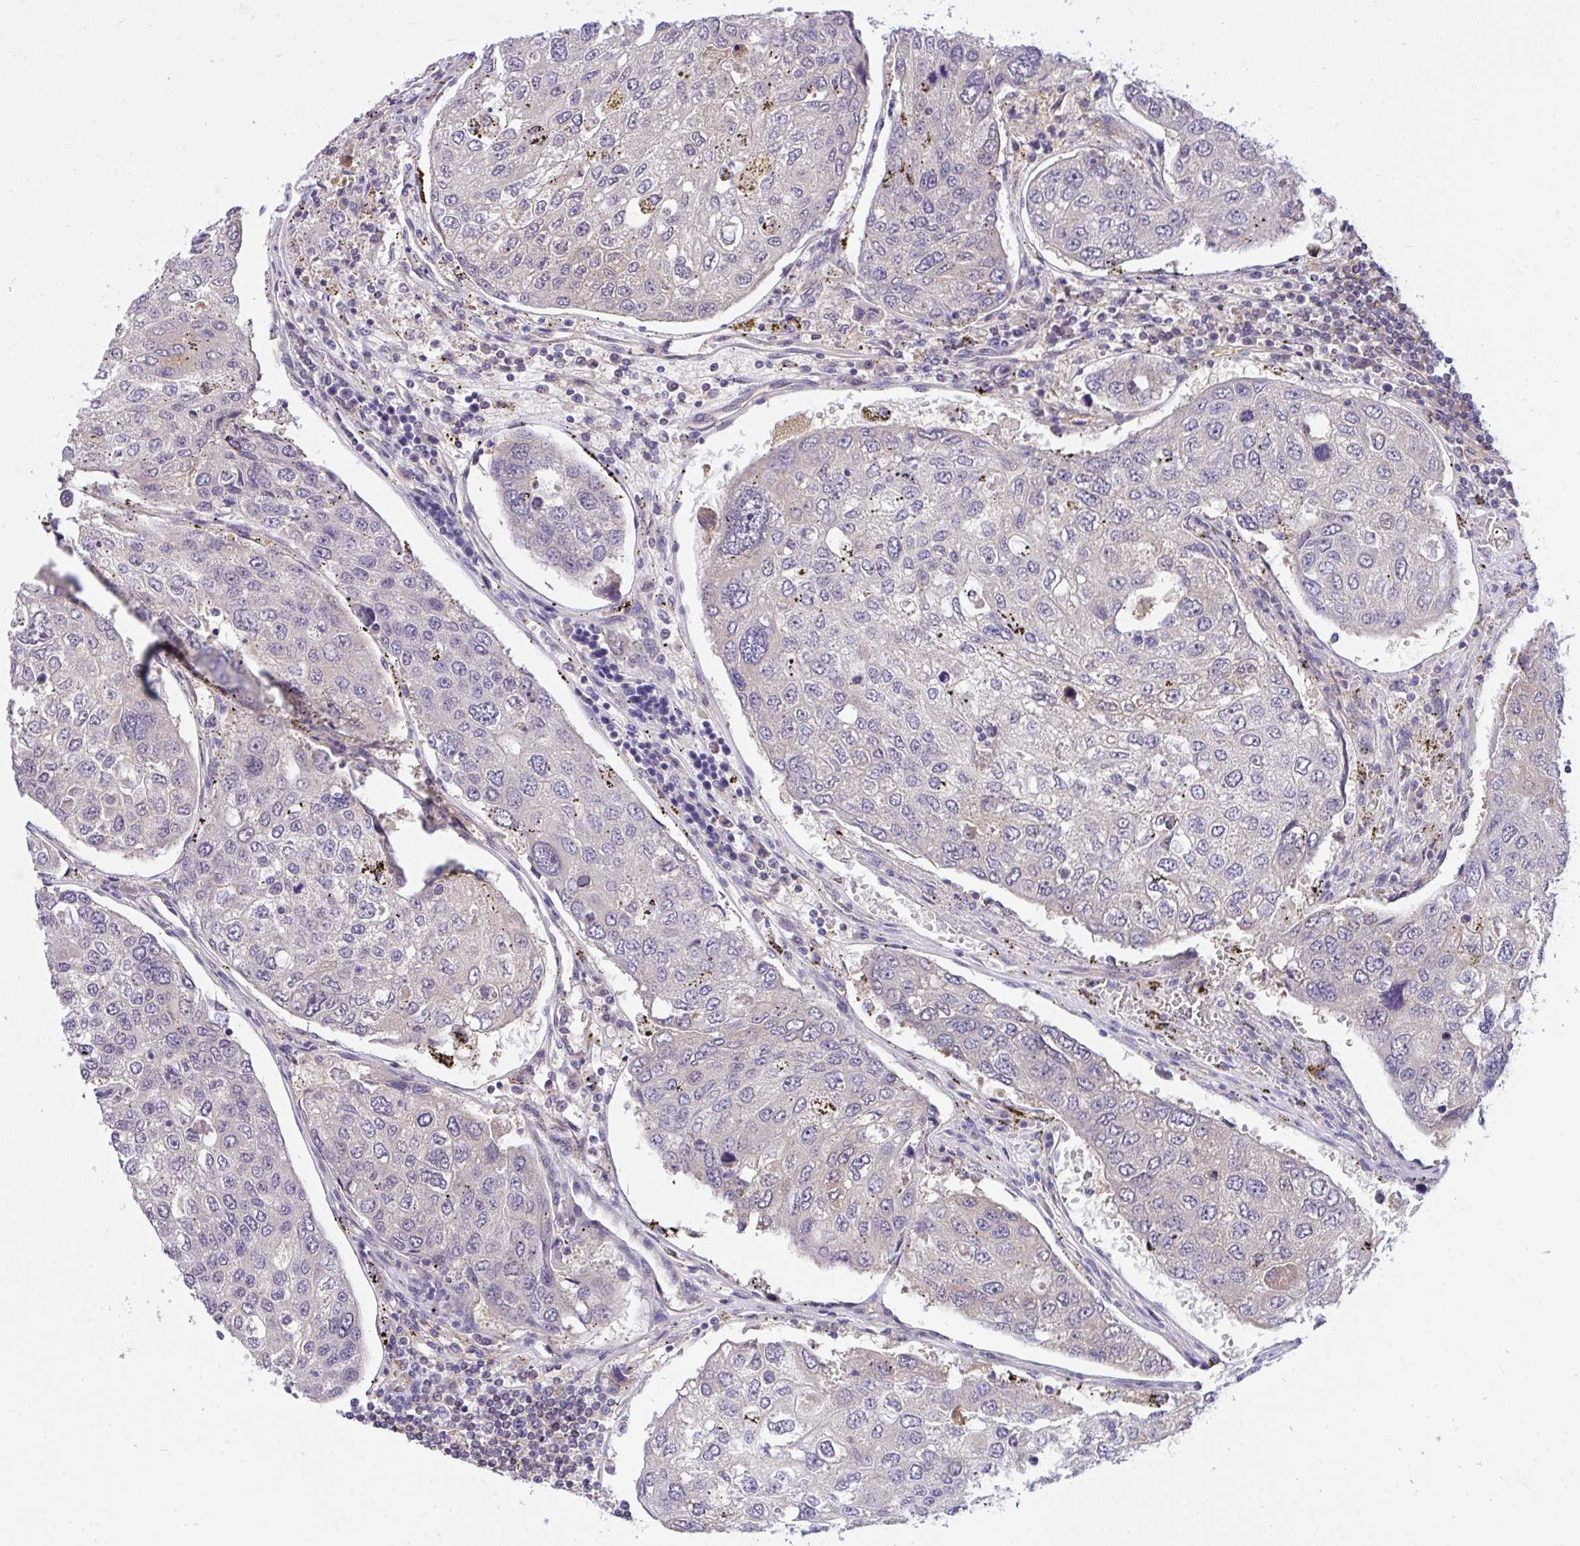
{"staining": {"intensity": "negative", "quantity": "none", "location": "none"}, "tissue": "urothelial cancer", "cell_type": "Tumor cells", "image_type": "cancer", "snomed": [{"axis": "morphology", "description": "Urothelial carcinoma, High grade"}, {"axis": "topography", "description": "Lymph node"}, {"axis": "topography", "description": "Urinary bladder"}], "caption": "A histopathology image of human urothelial cancer is negative for staining in tumor cells.", "gene": "C19orf54", "patient": {"sex": "male", "age": 51}}